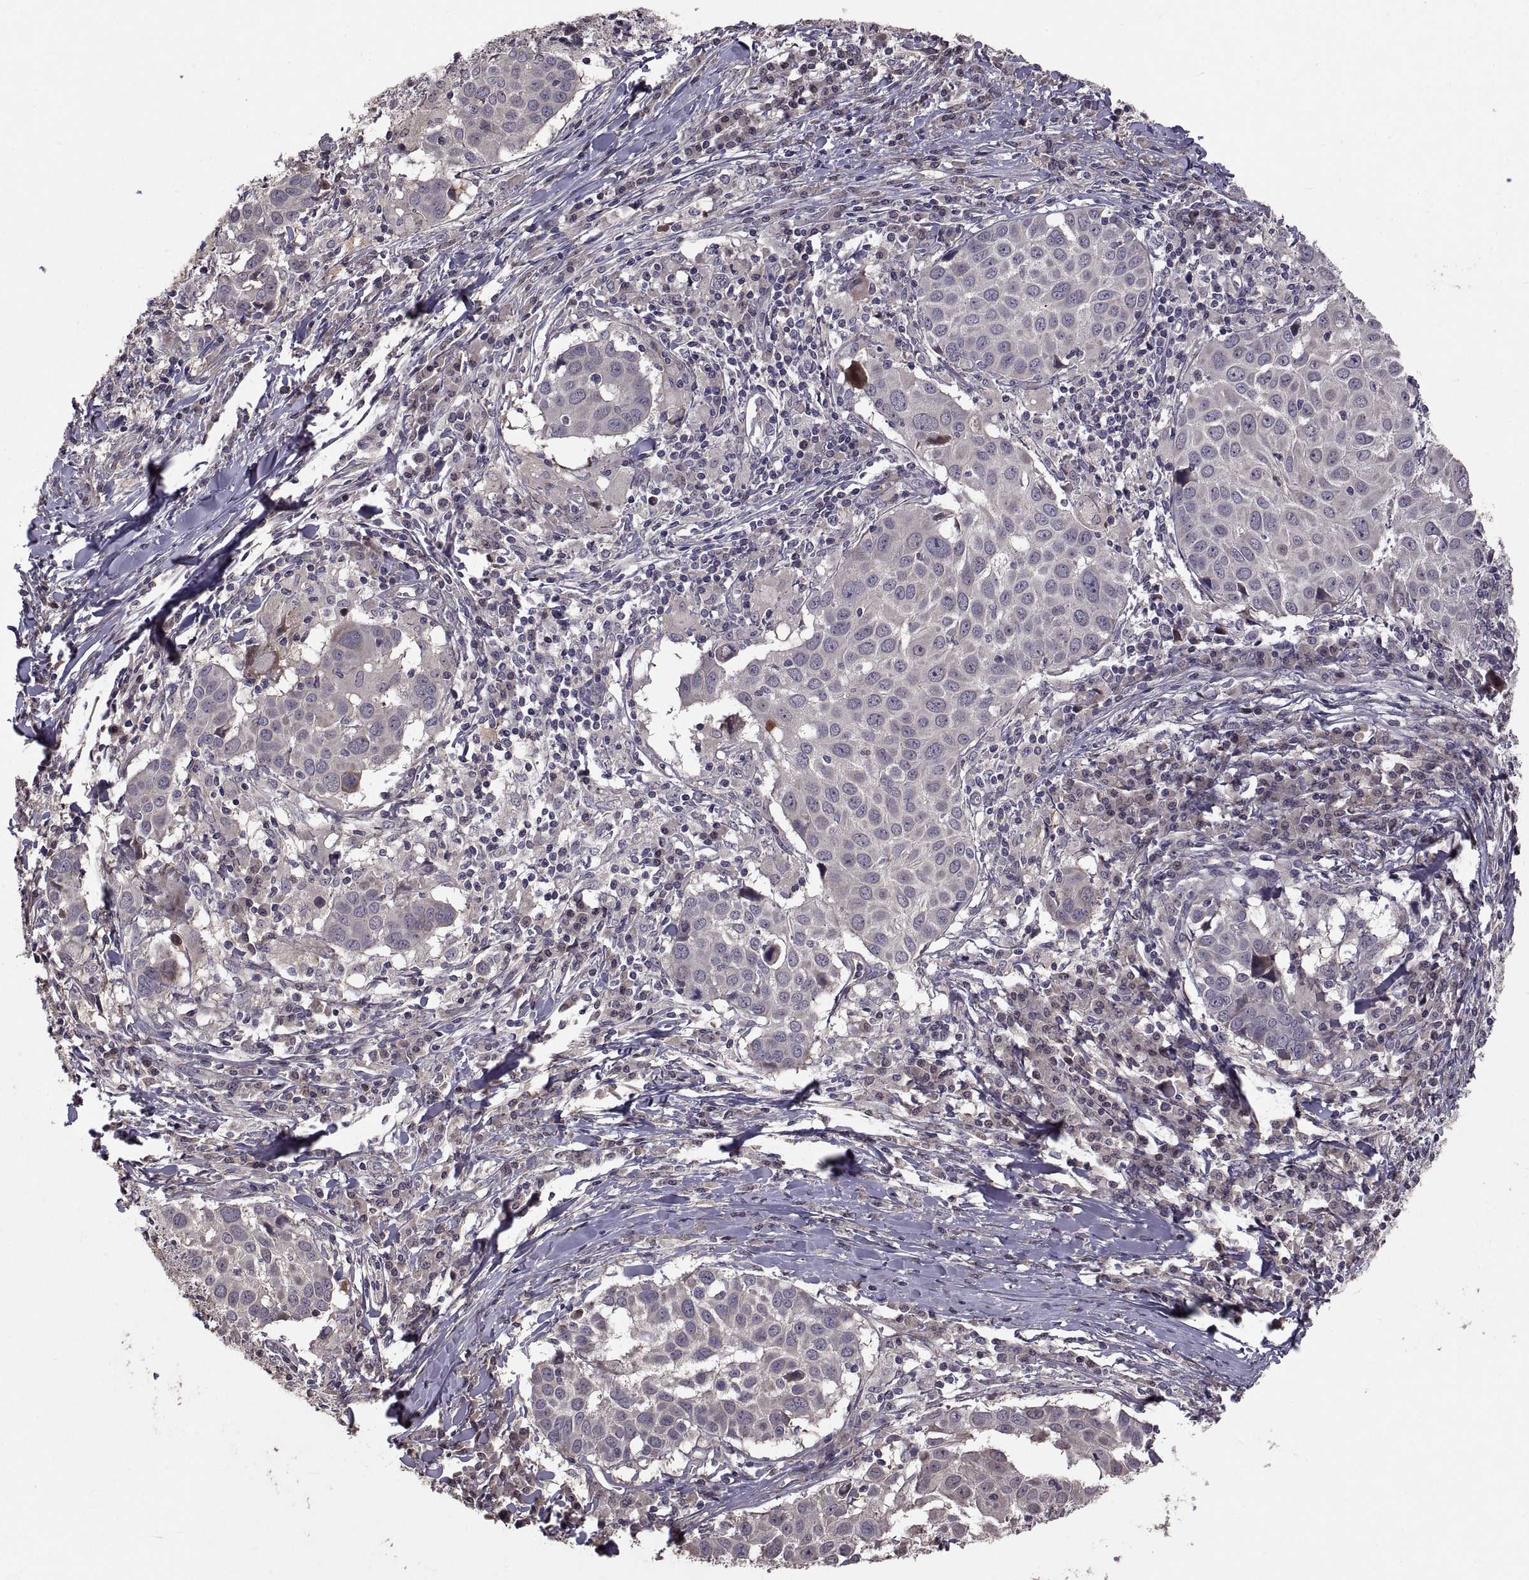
{"staining": {"intensity": "negative", "quantity": "none", "location": "none"}, "tissue": "lung cancer", "cell_type": "Tumor cells", "image_type": "cancer", "snomed": [{"axis": "morphology", "description": "Squamous cell carcinoma, NOS"}, {"axis": "topography", "description": "Lung"}], "caption": "A high-resolution photomicrograph shows IHC staining of lung cancer, which shows no significant positivity in tumor cells. (DAB (3,3'-diaminobenzidine) immunohistochemistry (IHC) with hematoxylin counter stain).", "gene": "PMM2", "patient": {"sex": "male", "age": 57}}